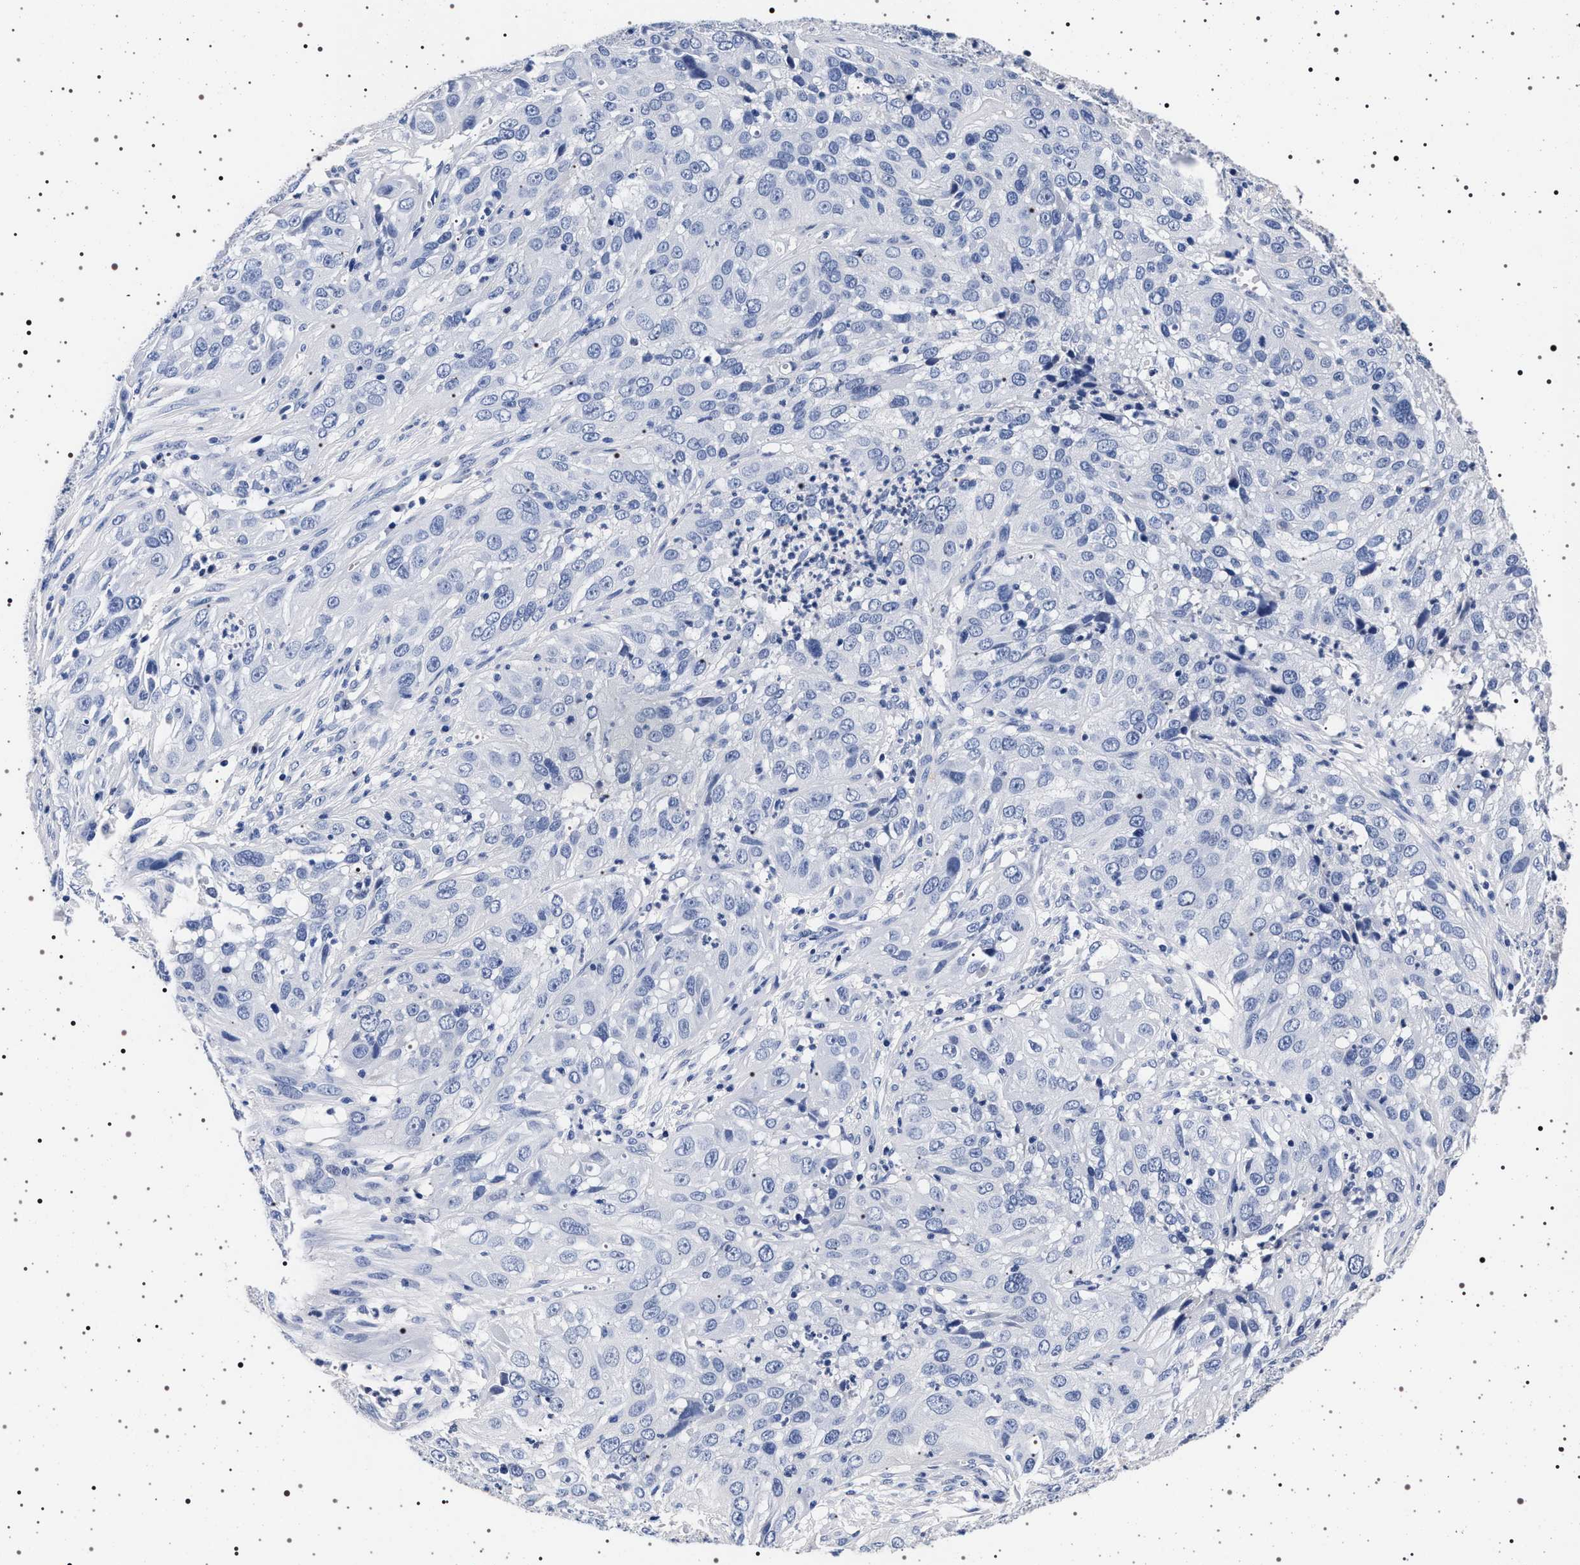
{"staining": {"intensity": "negative", "quantity": "none", "location": "none"}, "tissue": "cervical cancer", "cell_type": "Tumor cells", "image_type": "cancer", "snomed": [{"axis": "morphology", "description": "Squamous cell carcinoma, NOS"}, {"axis": "topography", "description": "Cervix"}], "caption": "Immunohistochemistry (IHC) photomicrograph of human cervical squamous cell carcinoma stained for a protein (brown), which exhibits no staining in tumor cells. The staining was performed using DAB to visualize the protein expression in brown, while the nuclei were stained in blue with hematoxylin (Magnification: 20x).", "gene": "MAPK10", "patient": {"sex": "female", "age": 32}}